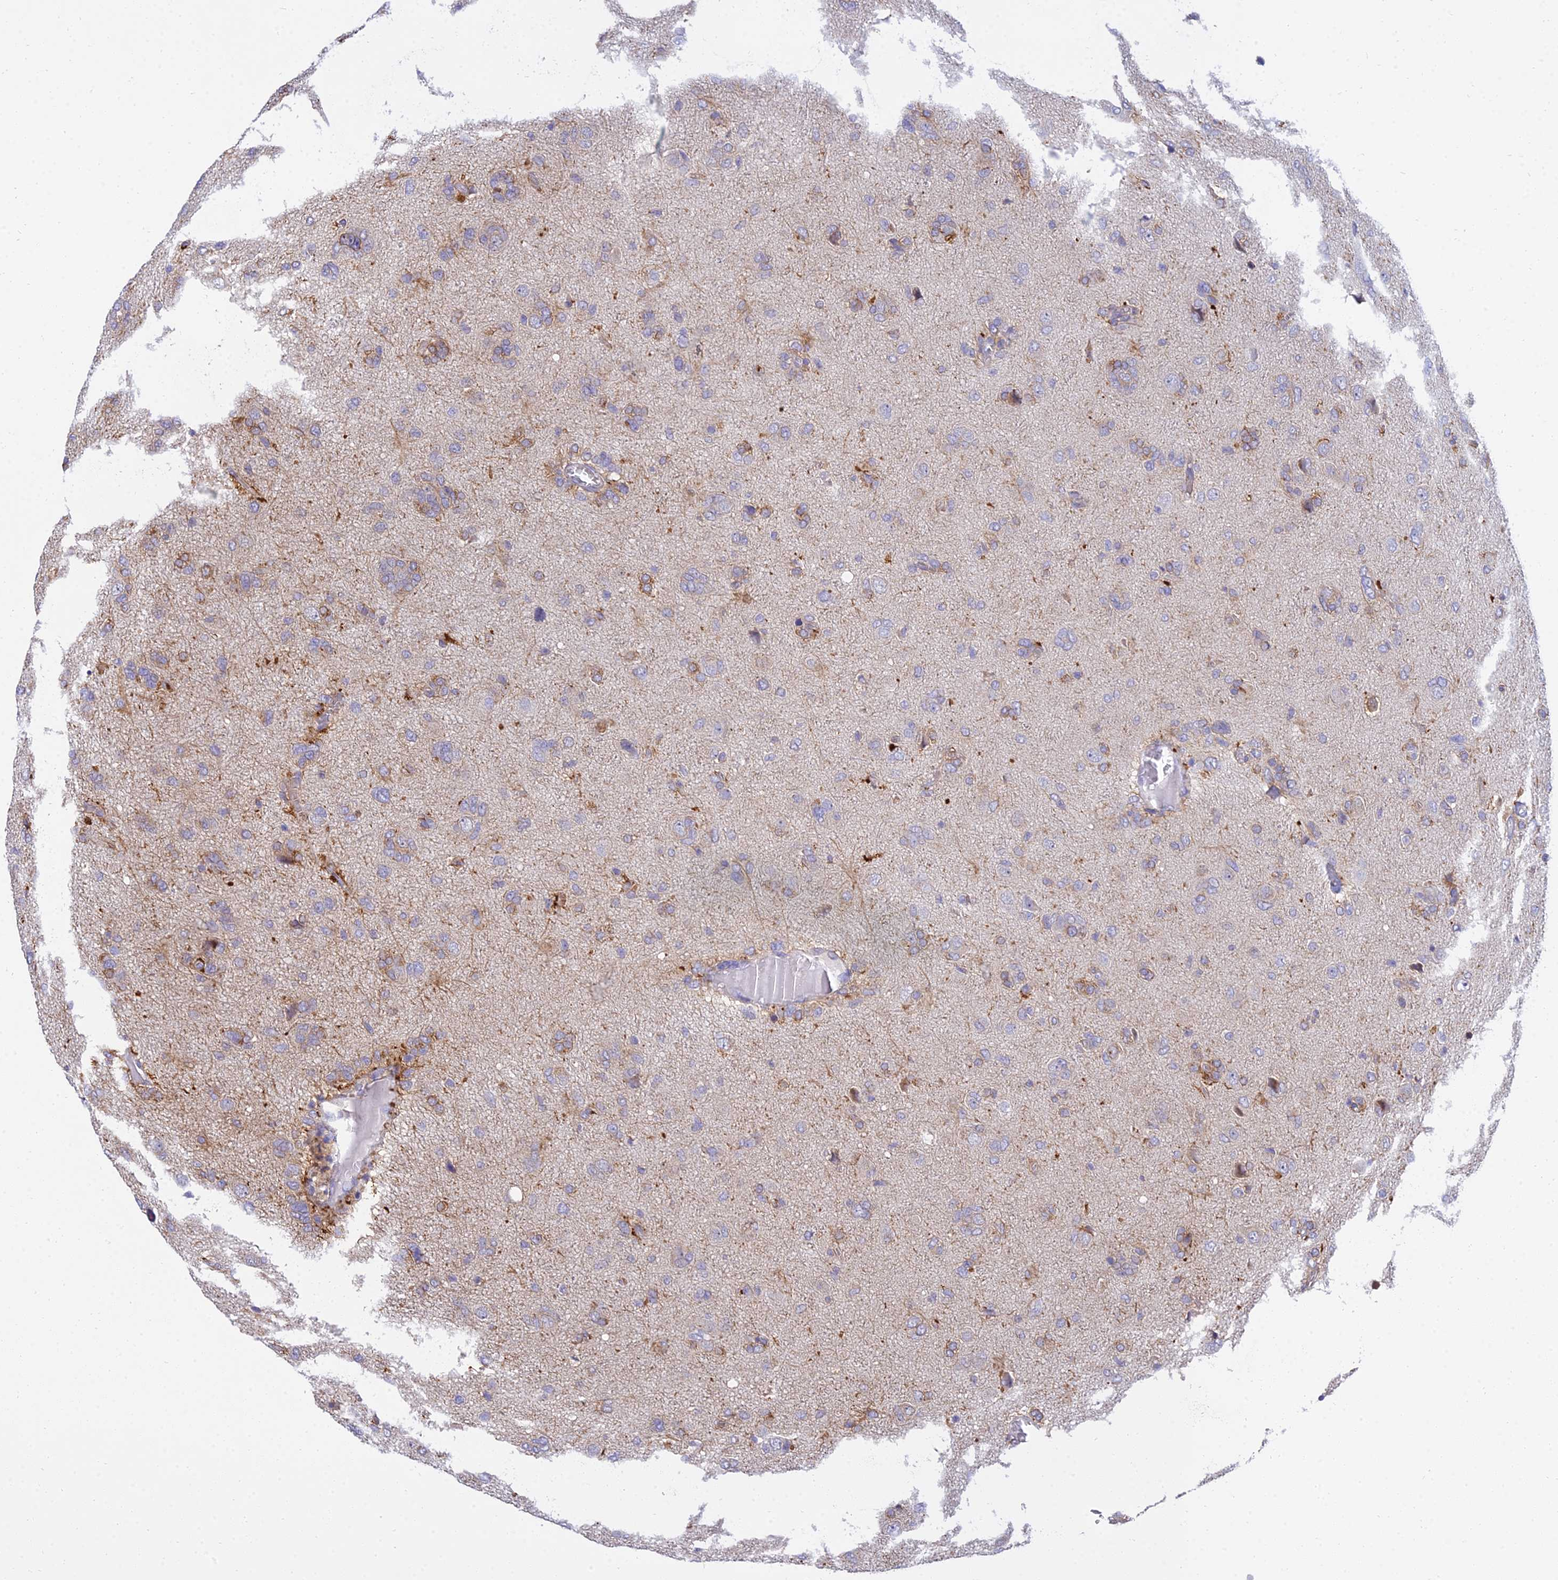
{"staining": {"intensity": "moderate", "quantity": "<25%", "location": "cytoplasmic/membranous"}, "tissue": "glioma", "cell_type": "Tumor cells", "image_type": "cancer", "snomed": [{"axis": "morphology", "description": "Glioma, malignant, High grade"}, {"axis": "topography", "description": "Brain"}], "caption": "A brown stain highlights moderate cytoplasmic/membranous expression of a protein in glioma tumor cells.", "gene": "ARL8B", "patient": {"sex": "female", "age": 59}}